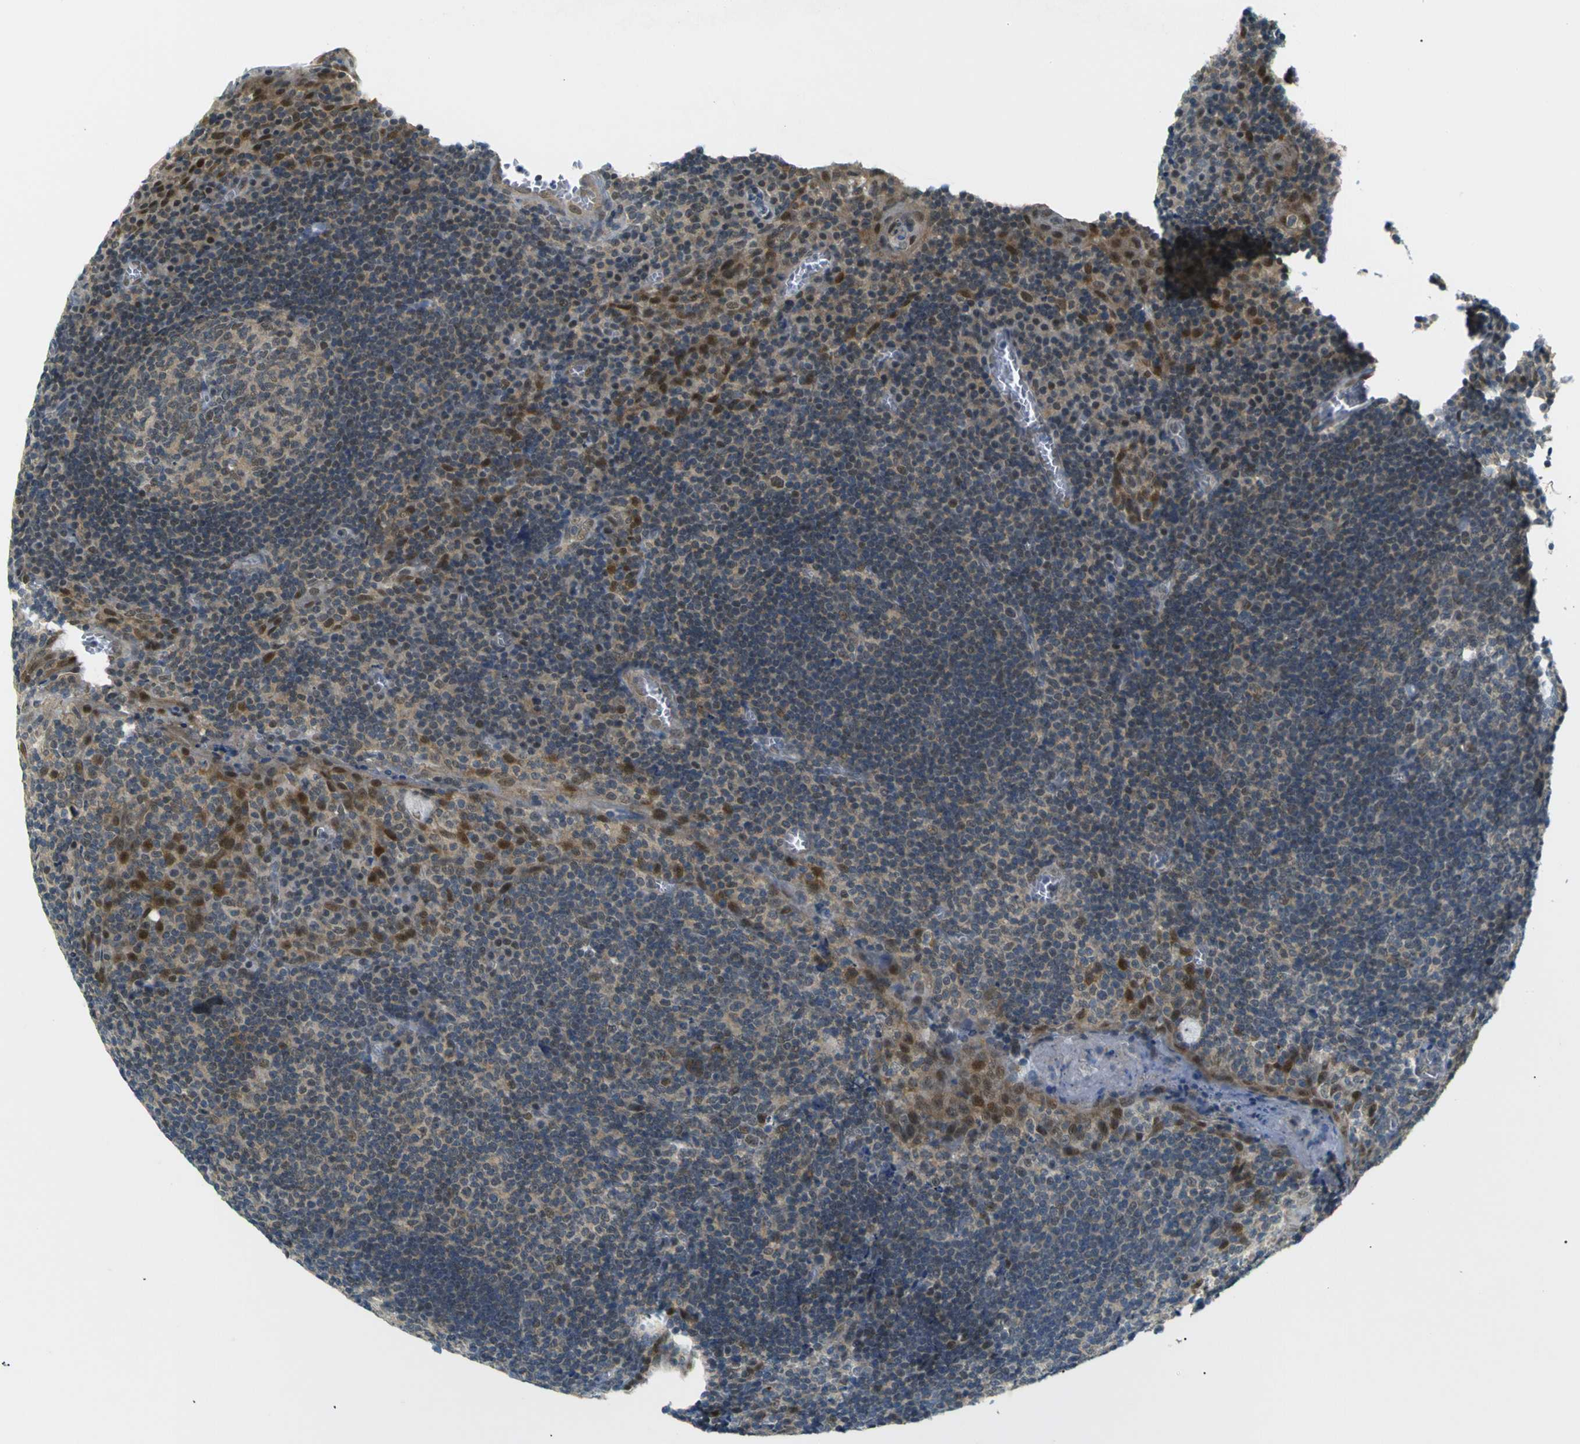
{"staining": {"intensity": "moderate", "quantity": "25%-75%", "location": "cytoplasmic/membranous,nuclear"}, "tissue": "tonsil", "cell_type": "Germinal center cells", "image_type": "normal", "snomed": [{"axis": "morphology", "description": "Normal tissue, NOS"}, {"axis": "topography", "description": "Tonsil"}], "caption": "Benign tonsil demonstrates moderate cytoplasmic/membranous,nuclear positivity in approximately 25%-75% of germinal center cells.", "gene": "SKP1", "patient": {"sex": "male", "age": 37}}